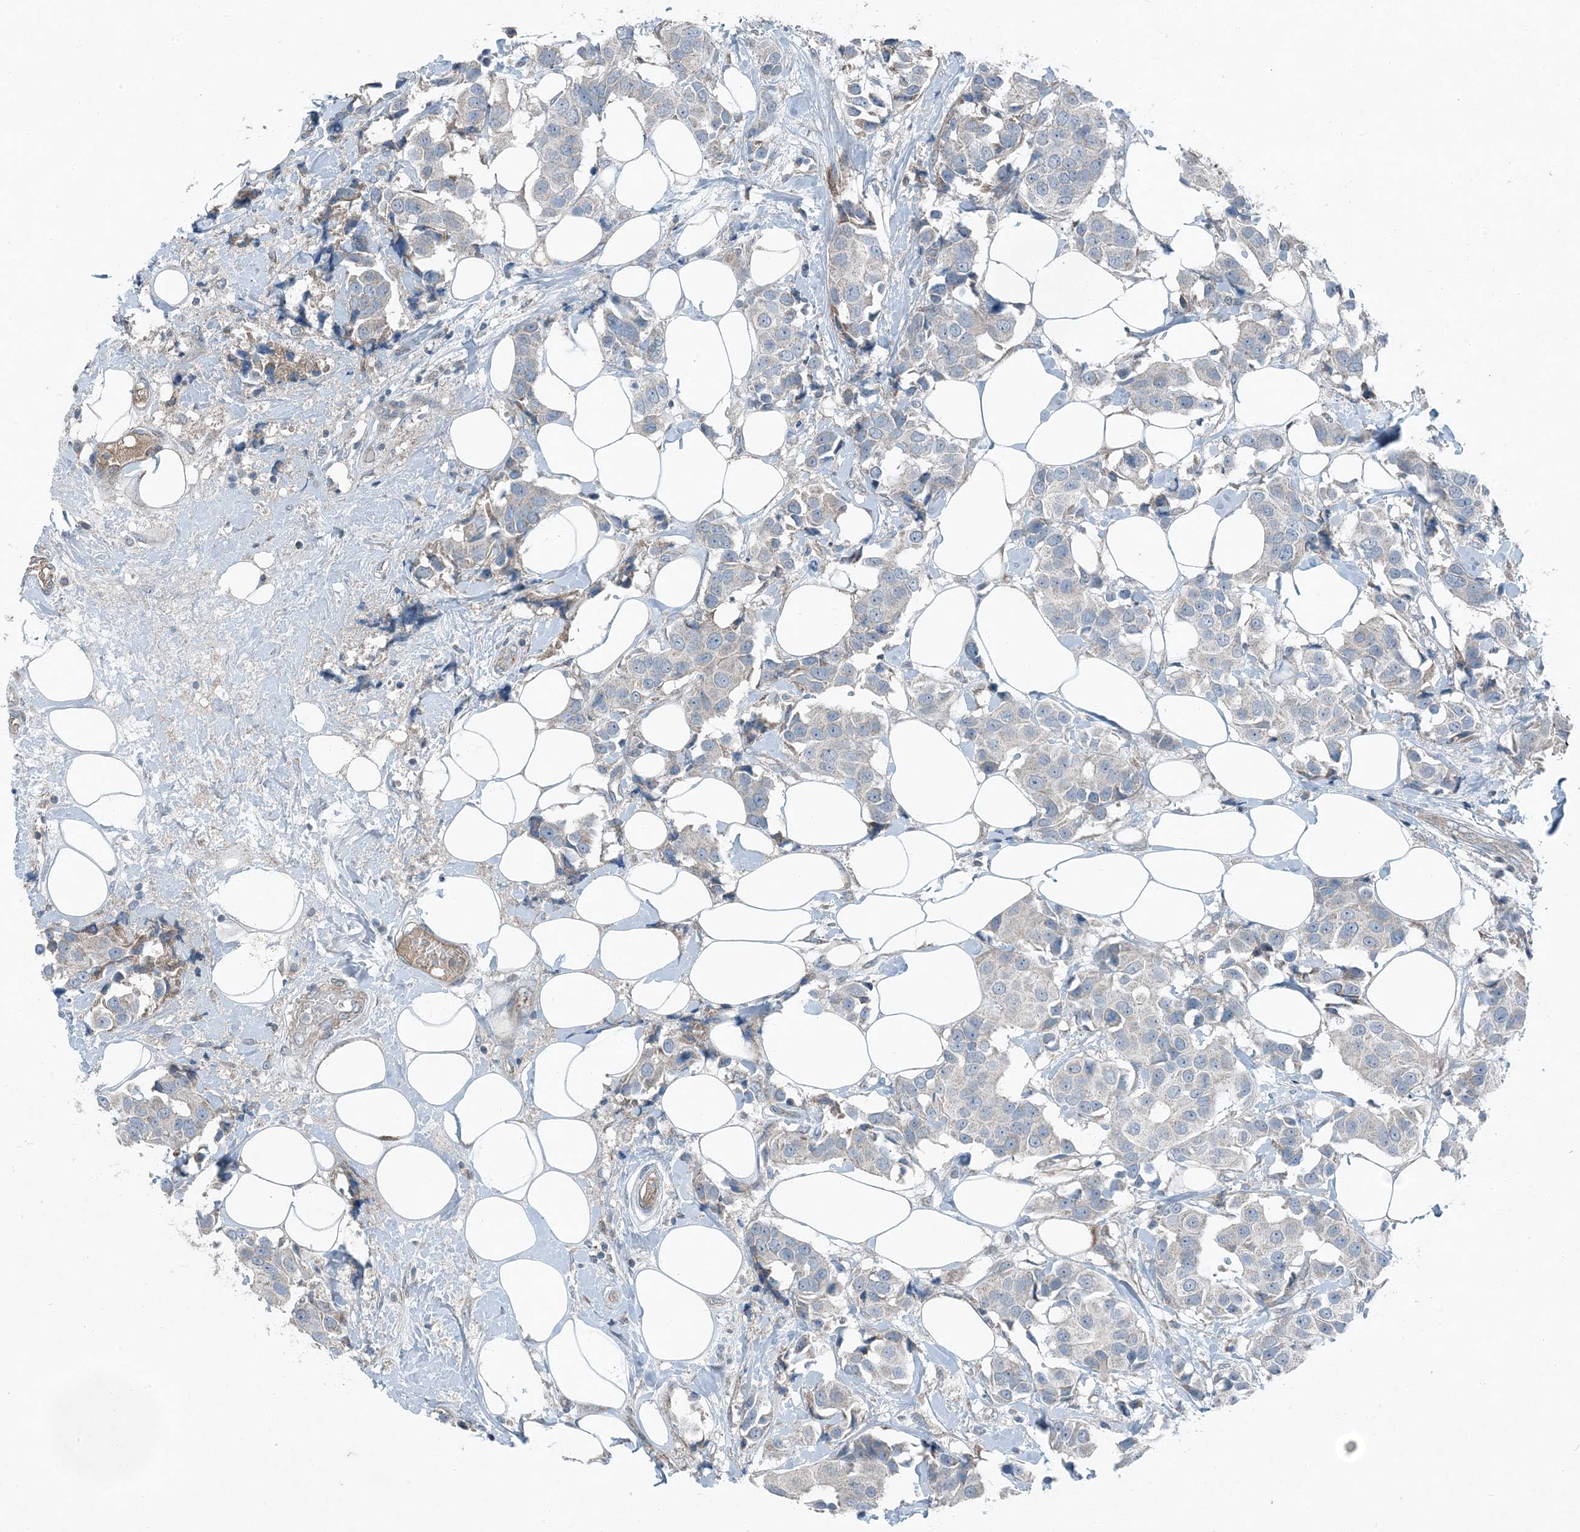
{"staining": {"intensity": "negative", "quantity": "none", "location": "none"}, "tissue": "breast cancer", "cell_type": "Tumor cells", "image_type": "cancer", "snomed": [{"axis": "morphology", "description": "Normal tissue, NOS"}, {"axis": "morphology", "description": "Duct carcinoma"}, {"axis": "topography", "description": "Breast"}], "caption": "The micrograph shows no significant positivity in tumor cells of breast intraductal carcinoma.", "gene": "APOM", "patient": {"sex": "female", "age": 39}}